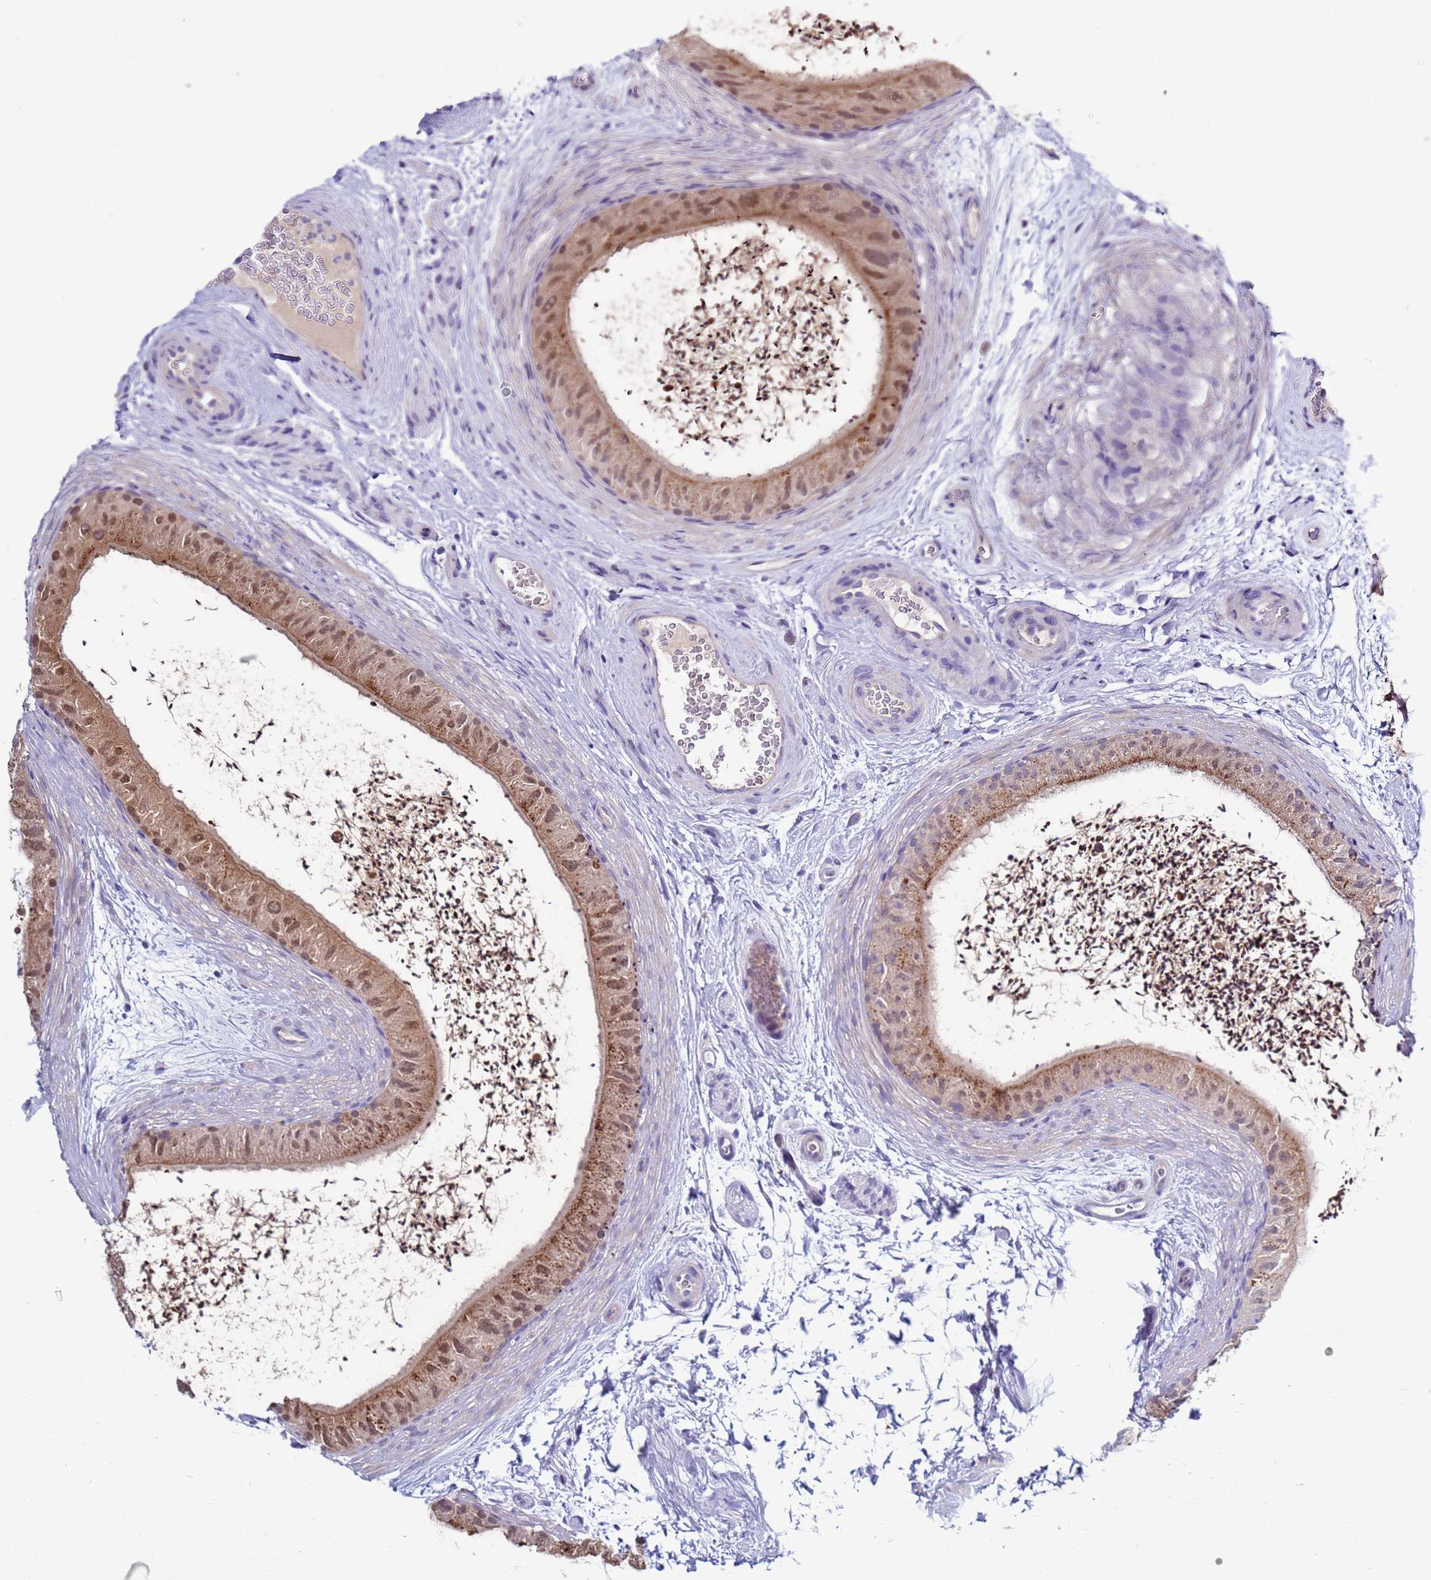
{"staining": {"intensity": "moderate", "quantity": ">75%", "location": "cytoplasmic/membranous,nuclear"}, "tissue": "epididymis", "cell_type": "Glandular cells", "image_type": "normal", "snomed": [{"axis": "morphology", "description": "Normal tissue, NOS"}, {"axis": "topography", "description": "Epididymis"}], "caption": "The micrograph shows a brown stain indicating the presence of a protein in the cytoplasmic/membranous,nuclear of glandular cells in epididymis. (DAB (3,3'-diaminobenzidine) IHC, brown staining for protein, blue staining for nuclei).", "gene": "NAT1", "patient": {"sex": "male", "age": 50}}